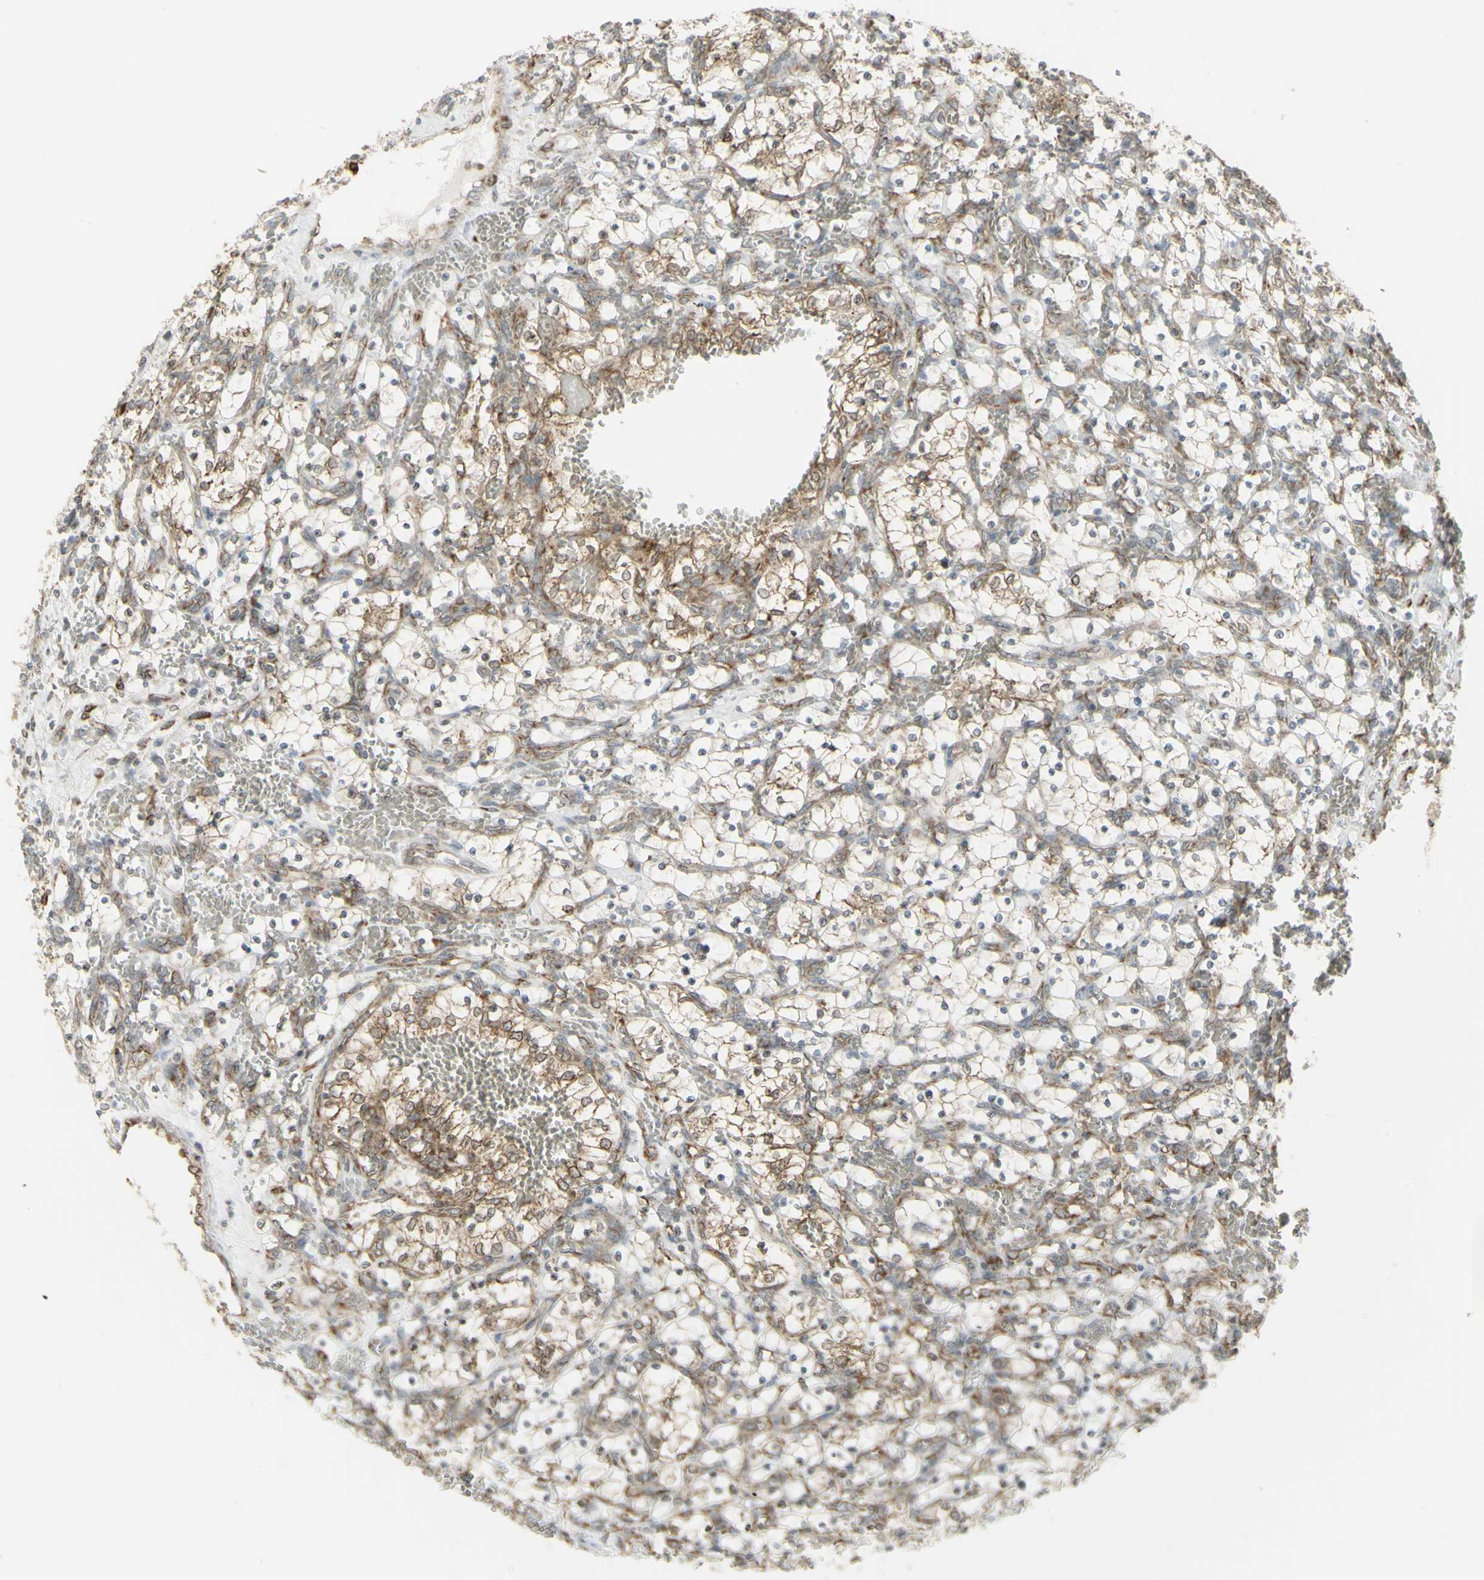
{"staining": {"intensity": "negative", "quantity": "none", "location": "none"}, "tissue": "renal cancer", "cell_type": "Tumor cells", "image_type": "cancer", "snomed": [{"axis": "morphology", "description": "Adenocarcinoma, NOS"}, {"axis": "topography", "description": "Kidney"}], "caption": "Tumor cells show no significant staining in renal cancer.", "gene": "FKBP3", "patient": {"sex": "female", "age": 69}}